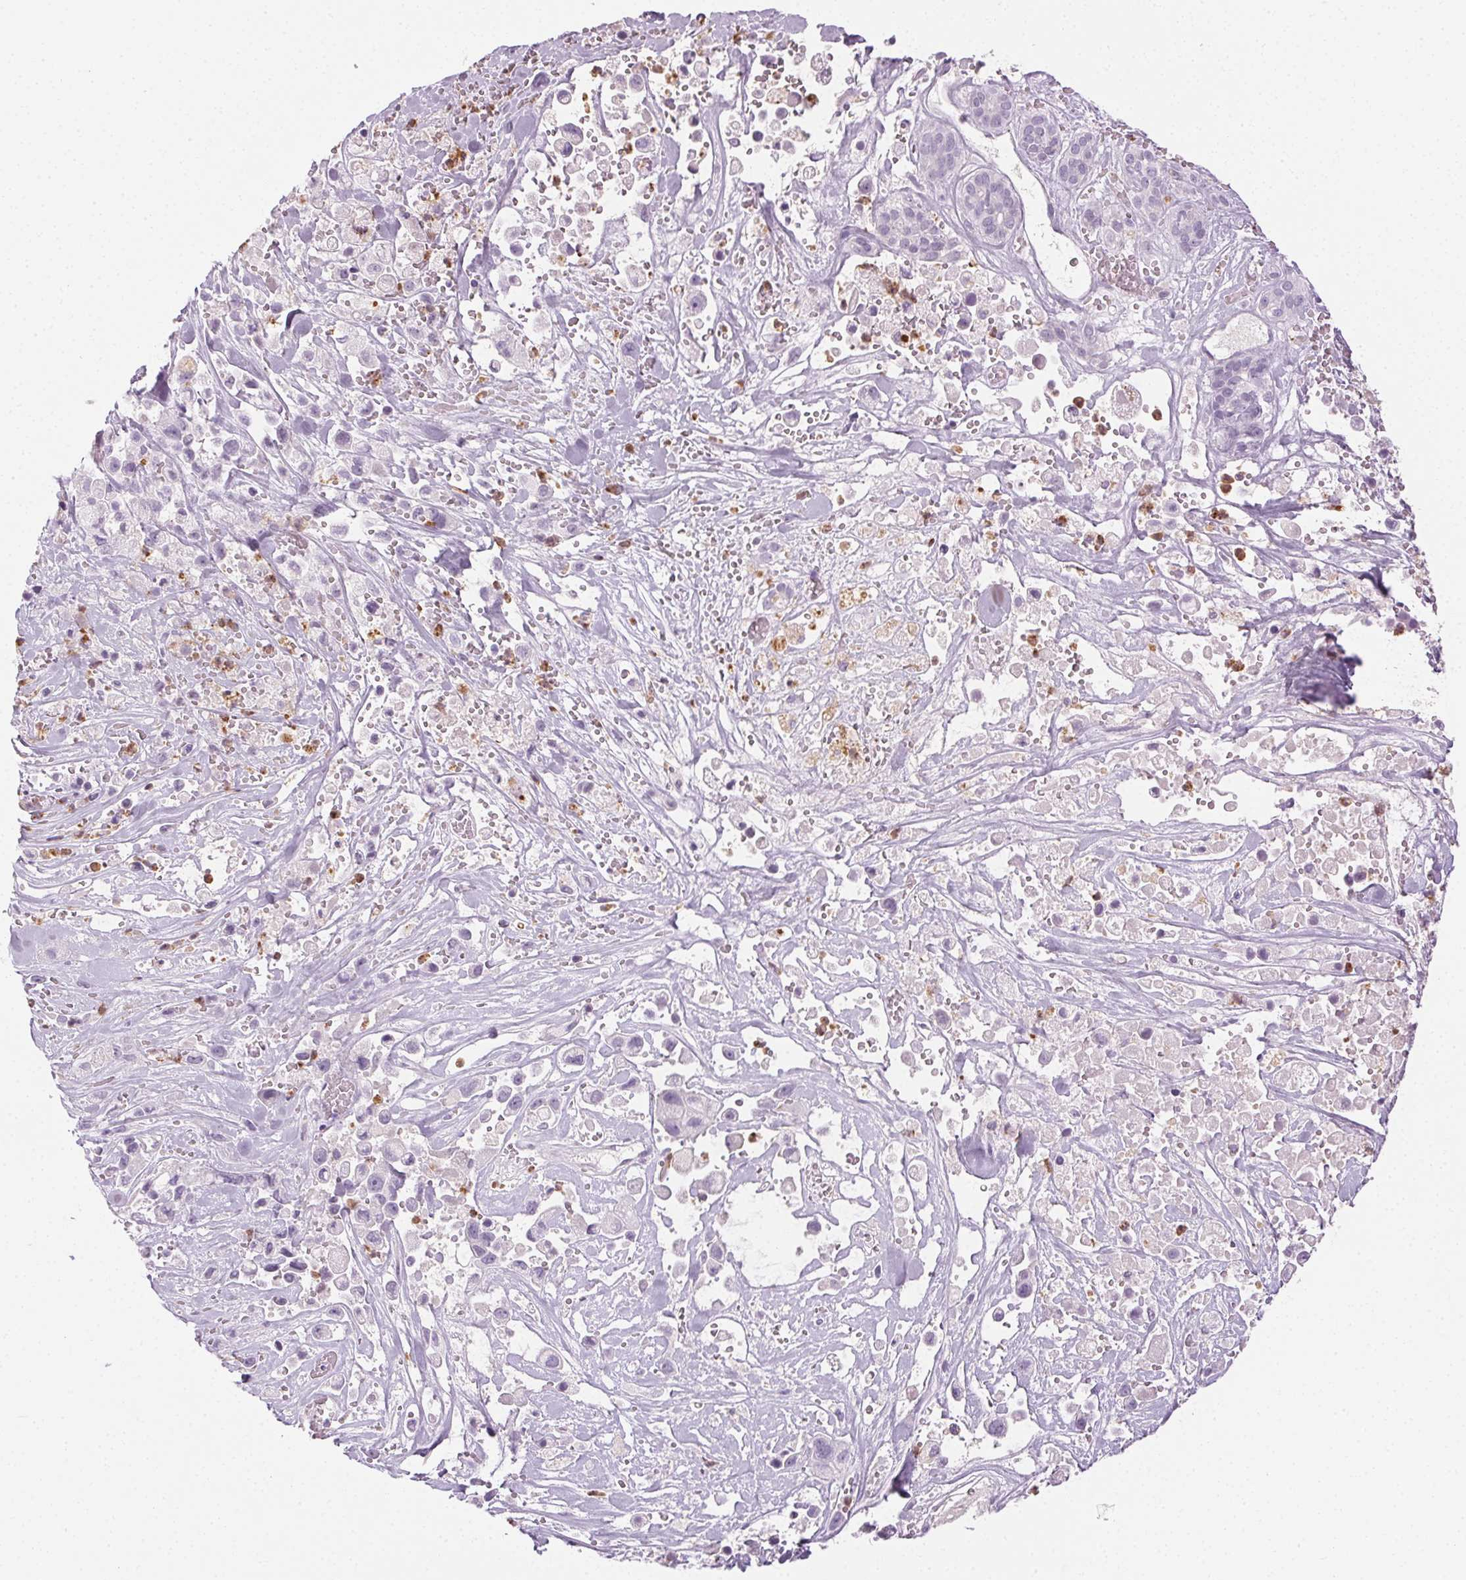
{"staining": {"intensity": "negative", "quantity": "none", "location": "none"}, "tissue": "pancreatic cancer", "cell_type": "Tumor cells", "image_type": "cancer", "snomed": [{"axis": "morphology", "description": "Adenocarcinoma, NOS"}, {"axis": "topography", "description": "Pancreas"}], "caption": "Immunohistochemical staining of pancreatic cancer (adenocarcinoma) demonstrates no significant staining in tumor cells.", "gene": "MPO", "patient": {"sex": "male", "age": 44}}